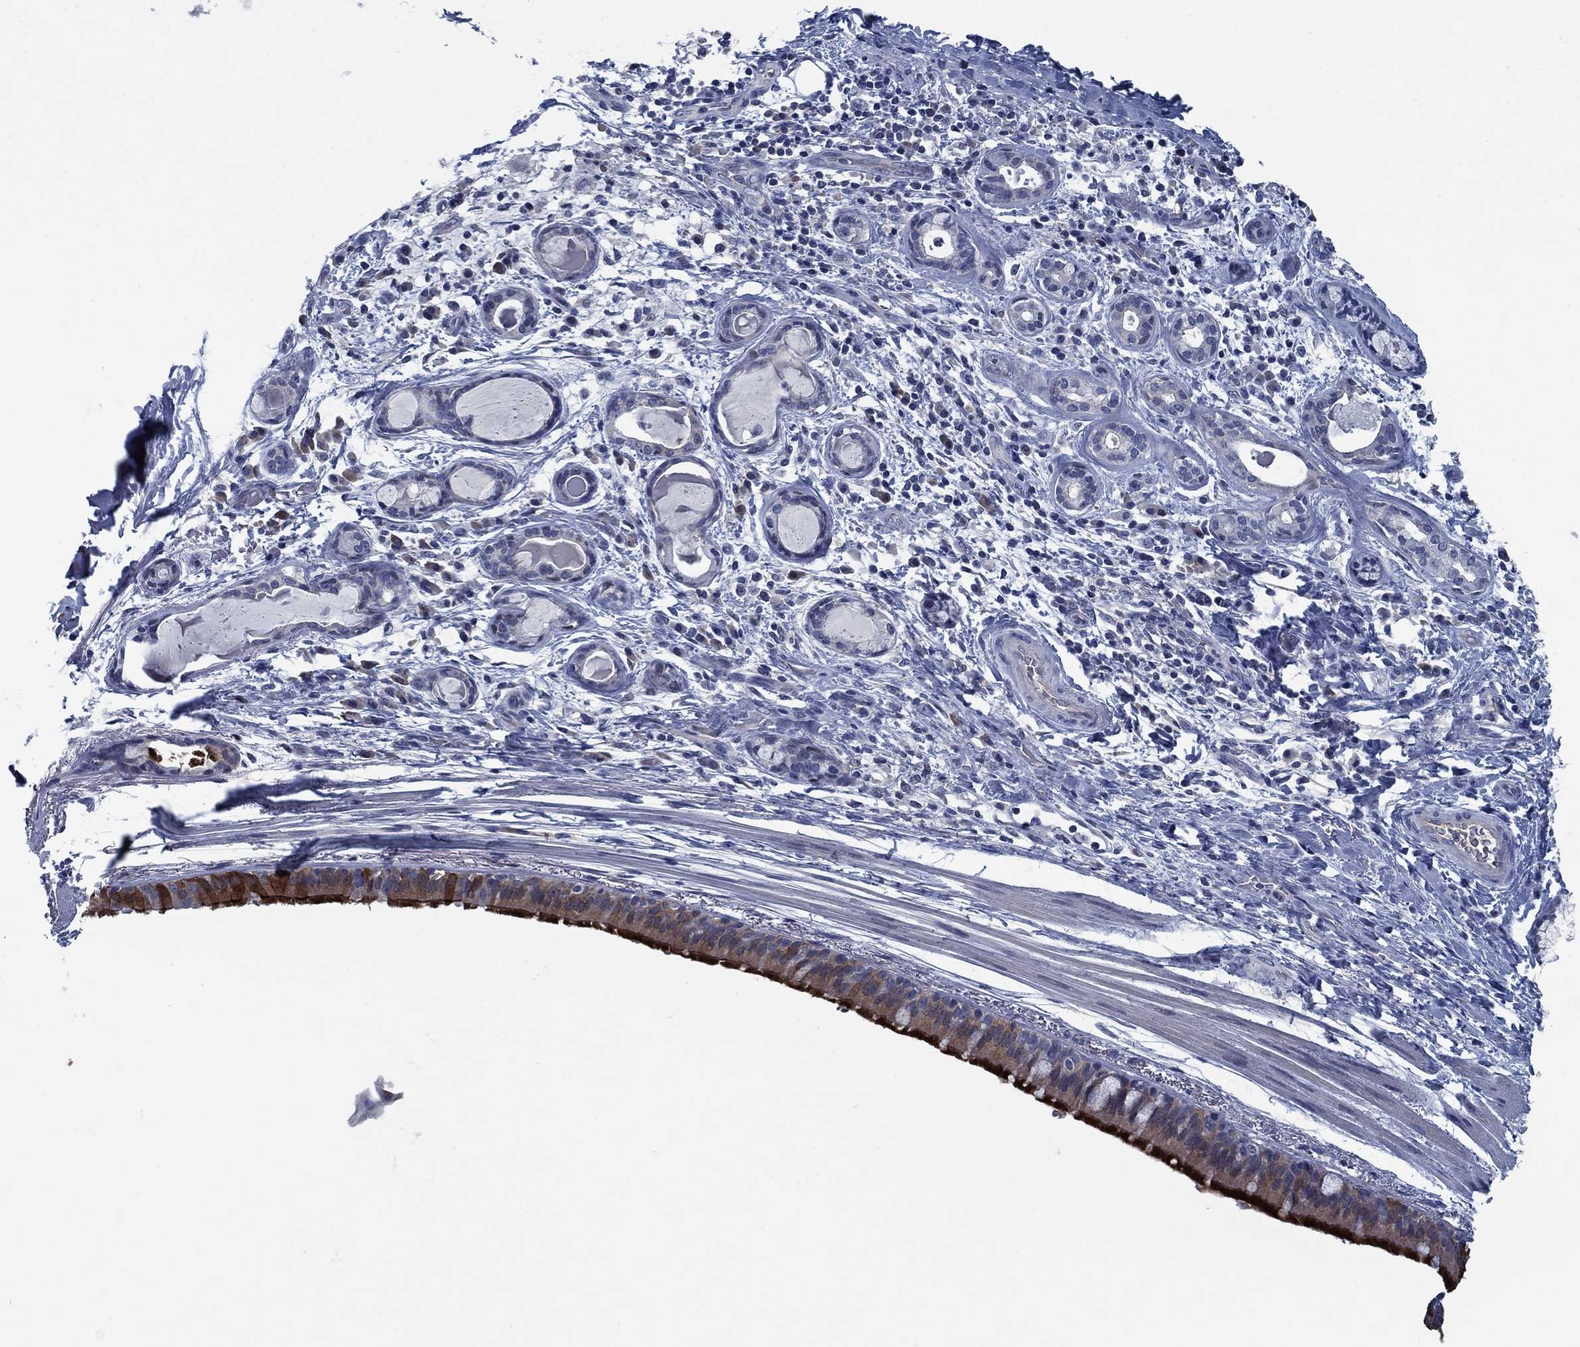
{"staining": {"intensity": "strong", "quantity": "25%-75%", "location": "cytoplasmic/membranous"}, "tissue": "bronchus", "cell_type": "Respiratory epithelial cells", "image_type": "normal", "snomed": [{"axis": "morphology", "description": "Normal tissue, NOS"}, {"axis": "morphology", "description": "Squamous cell carcinoma, NOS"}, {"axis": "topography", "description": "Bronchus"}, {"axis": "topography", "description": "Lung"}], "caption": "Brown immunohistochemical staining in benign human bronchus shows strong cytoplasmic/membranous expression in approximately 25%-75% of respiratory epithelial cells. (brown staining indicates protein expression, while blue staining denotes nuclei).", "gene": "PNMA8A", "patient": {"sex": "male", "age": 69}}